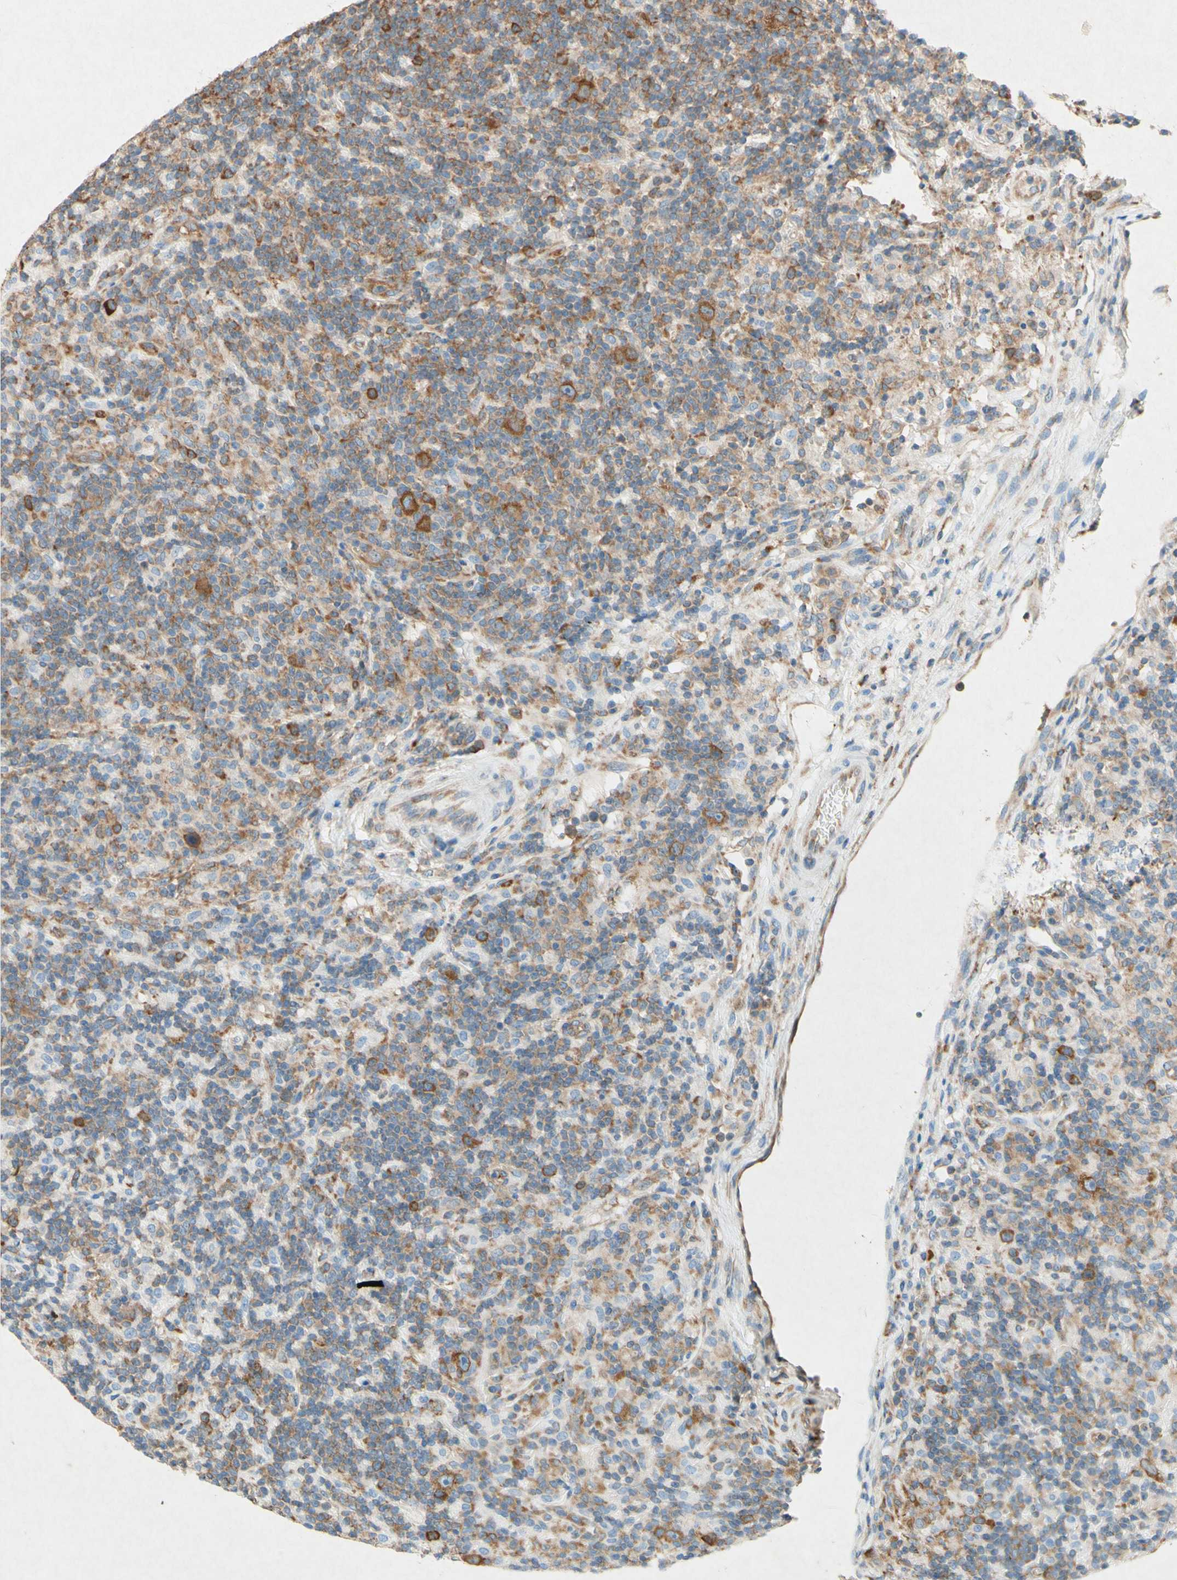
{"staining": {"intensity": "moderate", "quantity": ">75%", "location": "cytoplasmic/membranous"}, "tissue": "lymphoma", "cell_type": "Tumor cells", "image_type": "cancer", "snomed": [{"axis": "morphology", "description": "Hodgkin's disease, NOS"}, {"axis": "topography", "description": "Lymph node"}], "caption": "Tumor cells demonstrate medium levels of moderate cytoplasmic/membranous positivity in approximately >75% of cells in human lymphoma. (DAB IHC, brown staining for protein, blue staining for nuclei).", "gene": "PABPC1", "patient": {"sex": "male", "age": 70}}